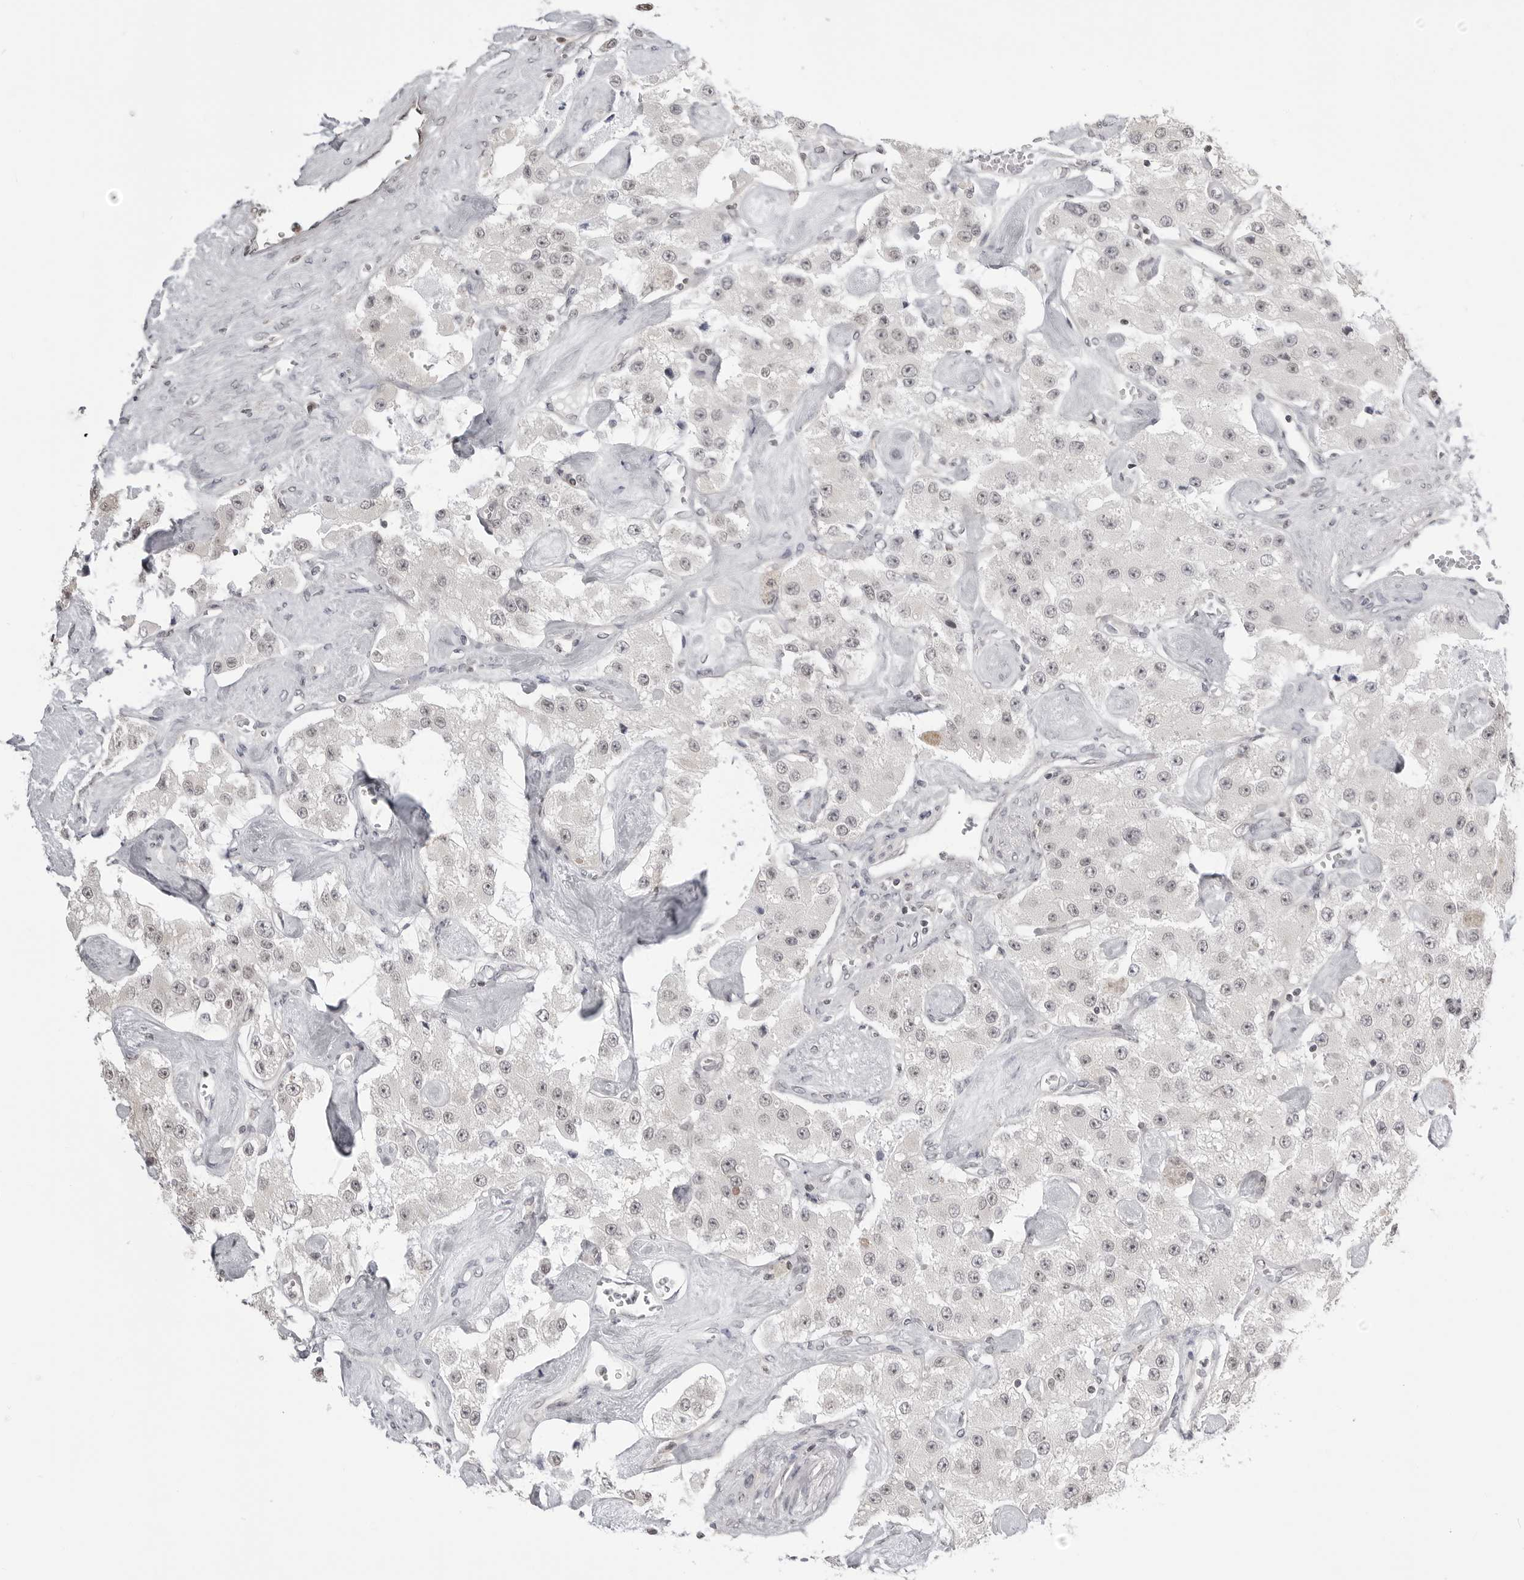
{"staining": {"intensity": "negative", "quantity": "none", "location": "none"}, "tissue": "carcinoid", "cell_type": "Tumor cells", "image_type": "cancer", "snomed": [{"axis": "morphology", "description": "Carcinoid, malignant, NOS"}, {"axis": "topography", "description": "Pancreas"}], "caption": "Tumor cells are negative for protein expression in human carcinoid.", "gene": "YWHAG", "patient": {"sex": "male", "age": 41}}